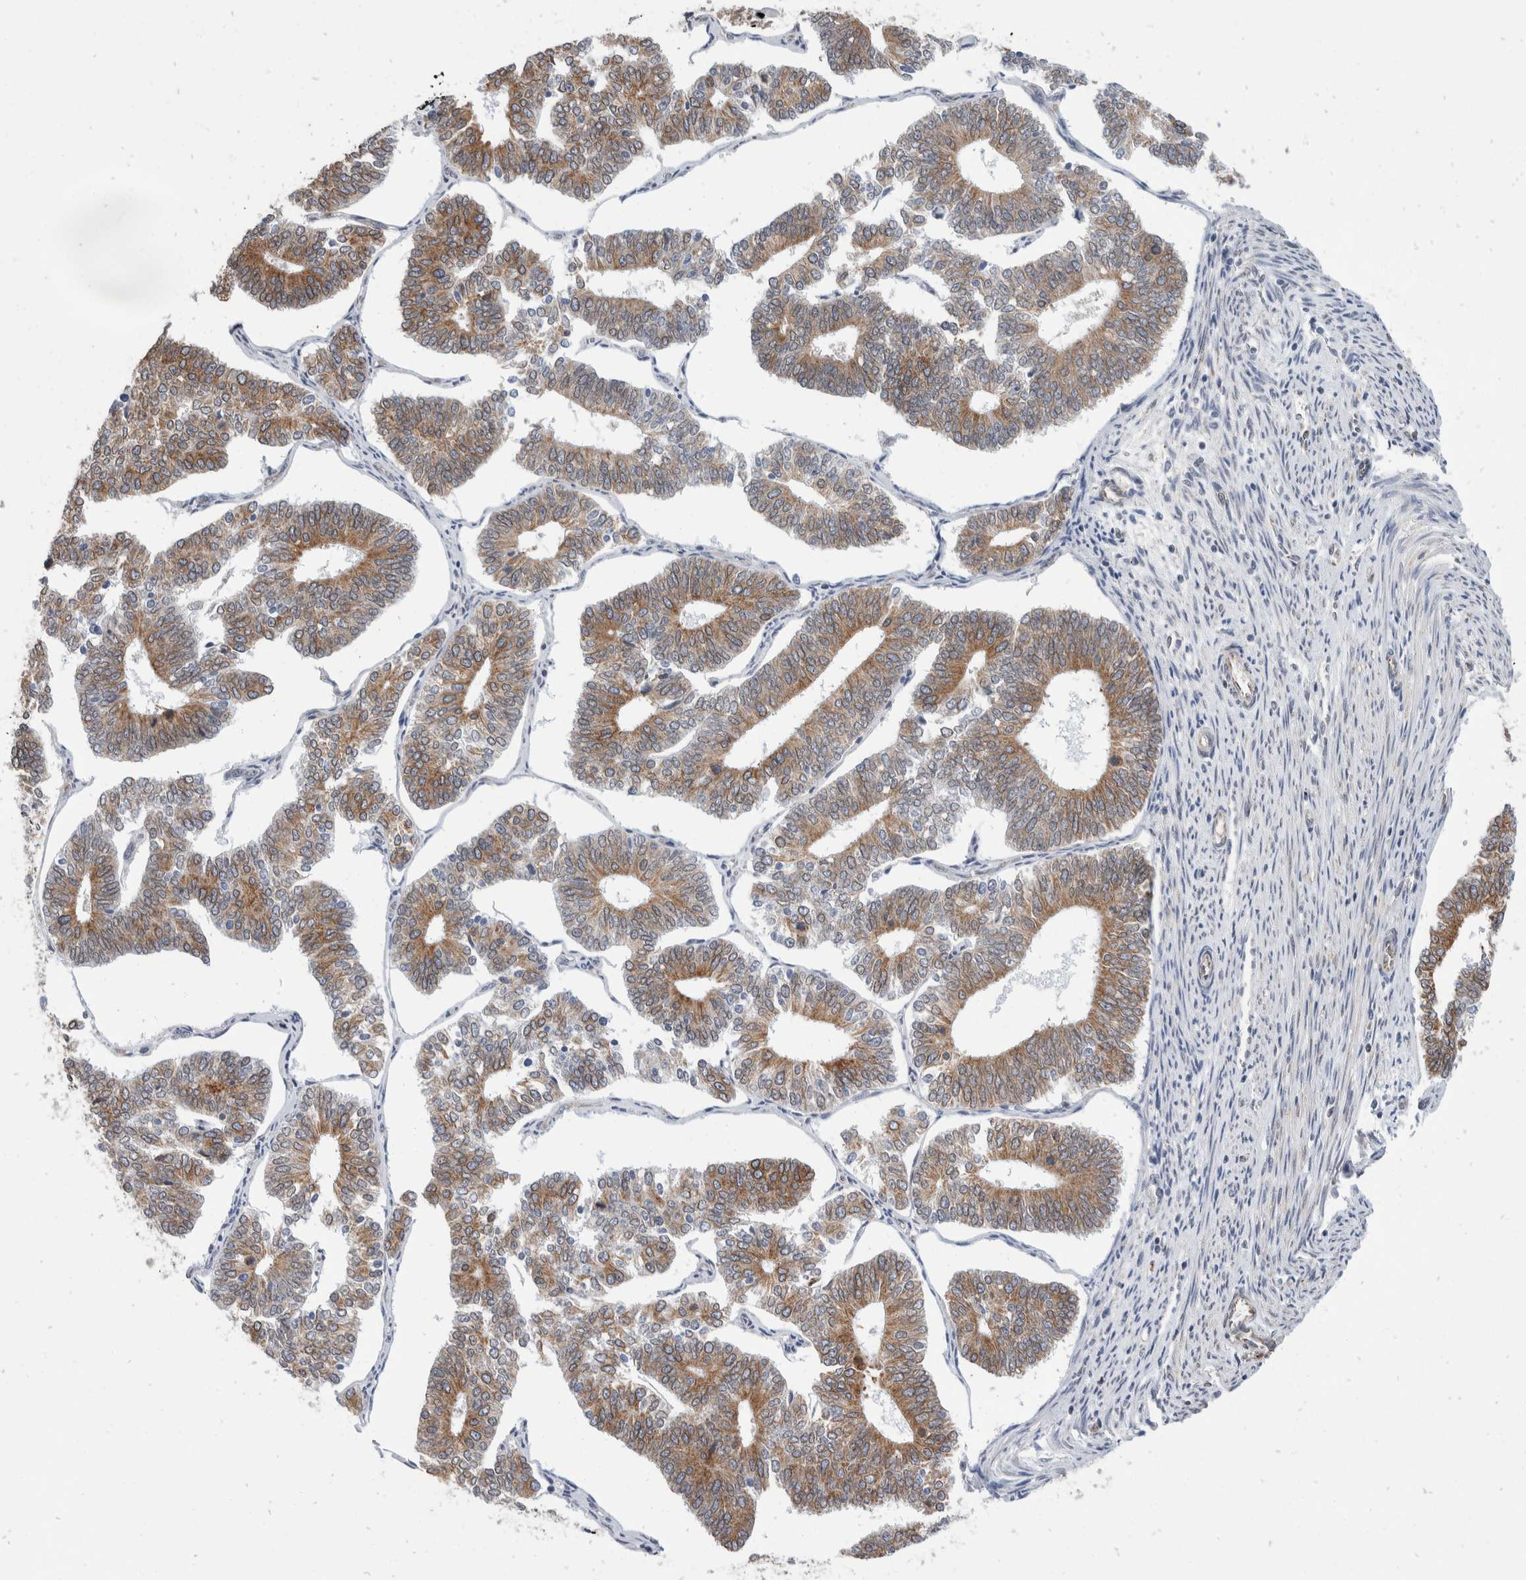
{"staining": {"intensity": "moderate", "quantity": ">75%", "location": "cytoplasmic/membranous"}, "tissue": "endometrial cancer", "cell_type": "Tumor cells", "image_type": "cancer", "snomed": [{"axis": "morphology", "description": "Adenocarcinoma, NOS"}, {"axis": "topography", "description": "Endometrium"}], "caption": "A high-resolution histopathology image shows IHC staining of endometrial cancer, which demonstrates moderate cytoplasmic/membranous staining in approximately >75% of tumor cells.", "gene": "TMEM245", "patient": {"sex": "female", "age": 70}}